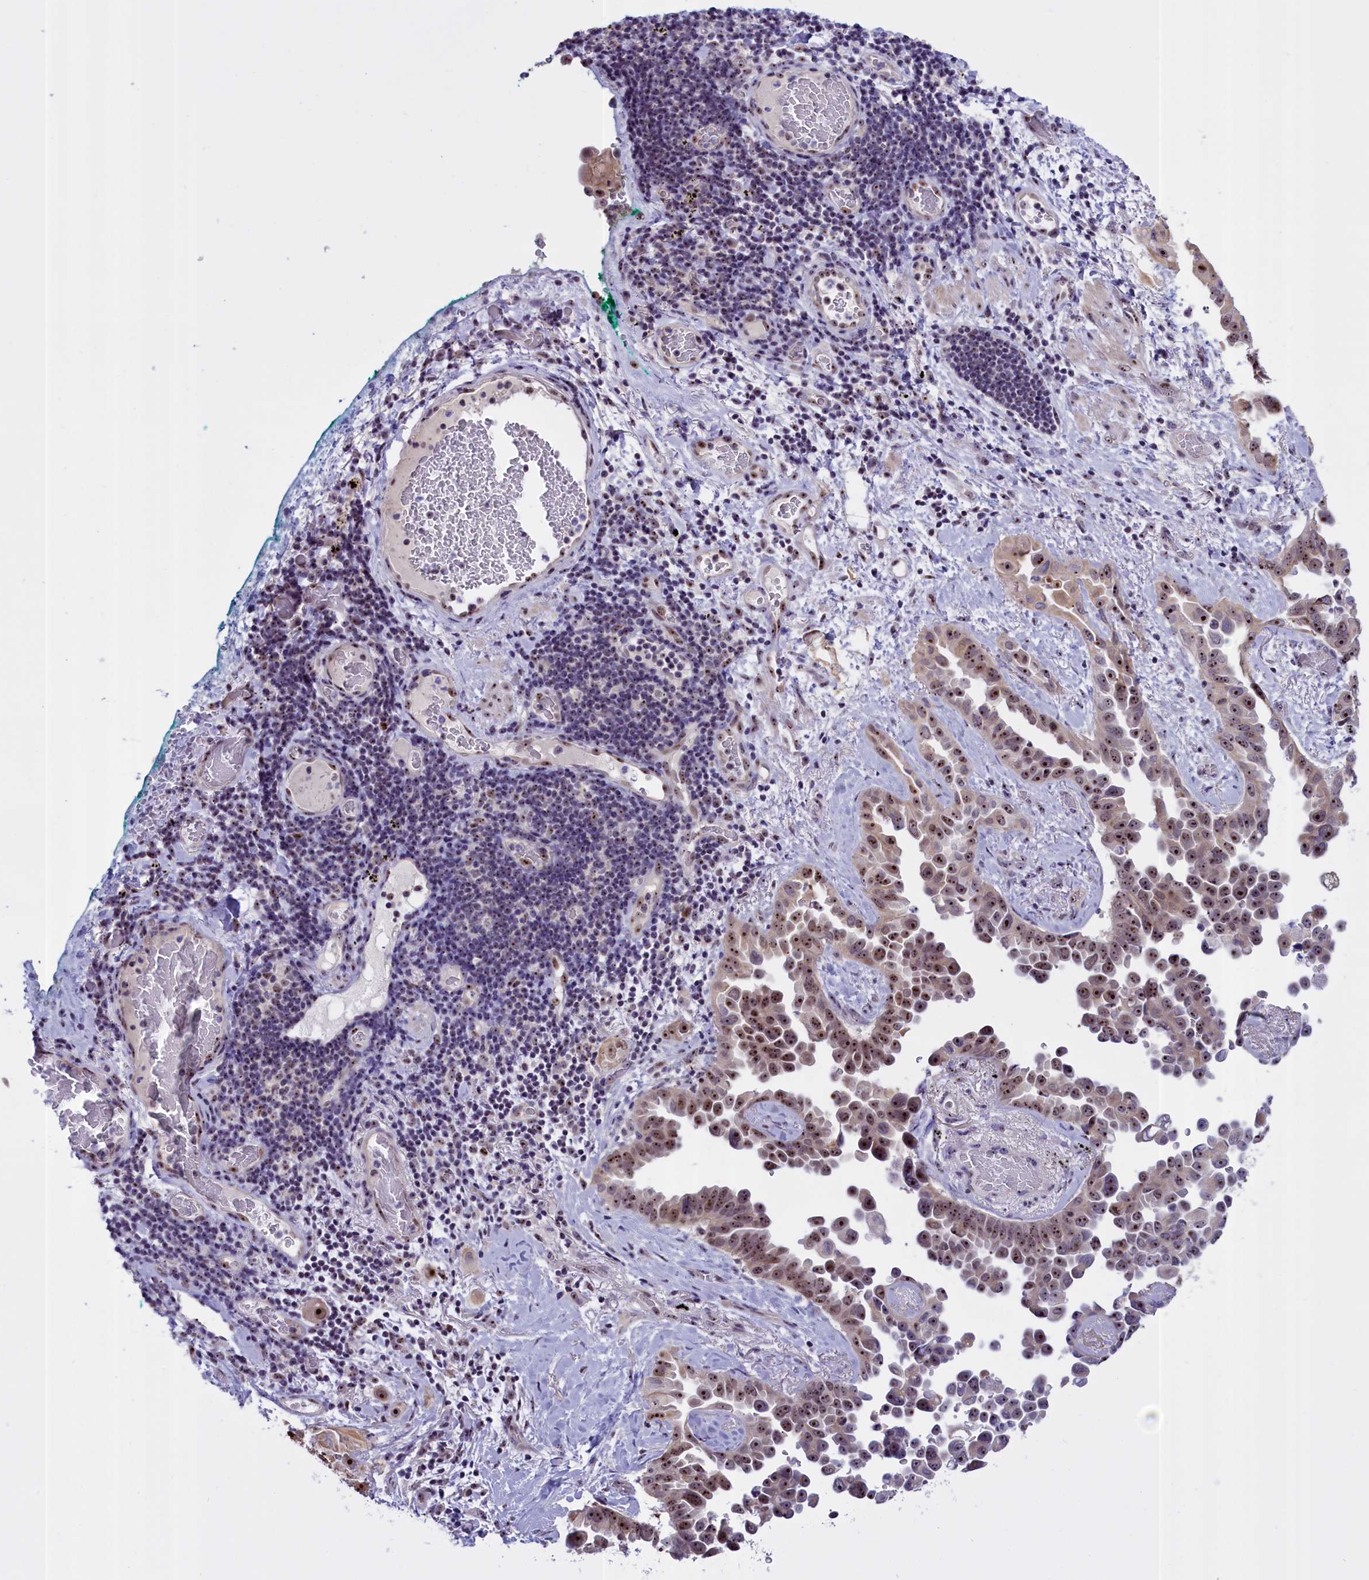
{"staining": {"intensity": "moderate", "quantity": ">75%", "location": "nuclear"}, "tissue": "lung cancer", "cell_type": "Tumor cells", "image_type": "cancer", "snomed": [{"axis": "morphology", "description": "Adenocarcinoma, NOS"}, {"axis": "topography", "description": "Lung"}], "caption": "IHC image of human adenocarcinoma (lung) stained for a protein (brown), which reveals medium levels of moderate nuclear positivity in about >75% of tumor cells.", "gene": "TBL3", "patient": {"sex": "female", "age": 67}}